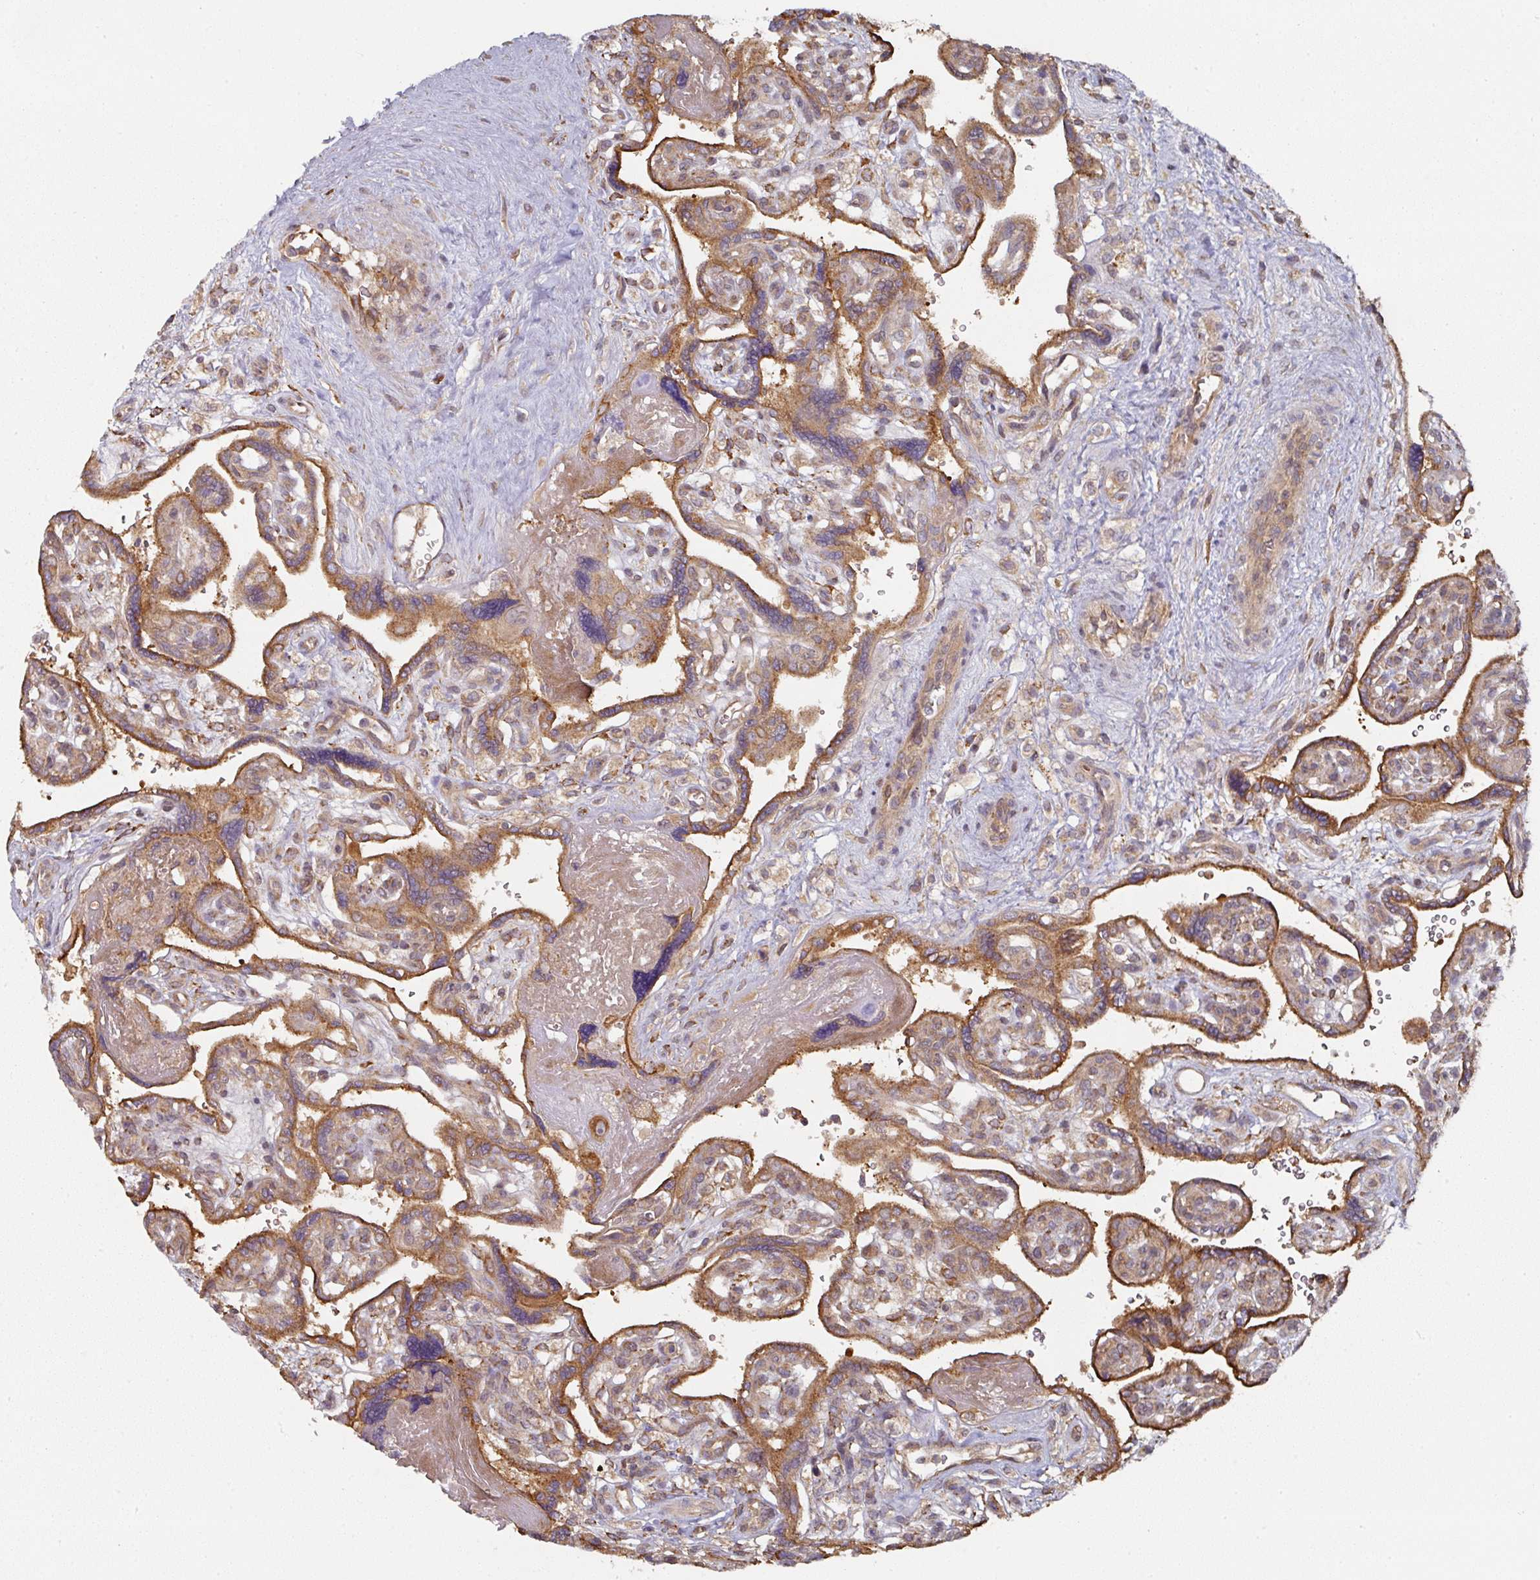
{"staining": {"intensity": "strong", "quantity": ">75%", "location": "cytoplasmic/membranous"}, "tissue": "placenta", "cell_type": "Decidual cells", "image_type": "normal", "snomed": [{"axis": "morphology", "description": "Normal tissue, NOS"}, {"axis": "topography", "description": "Placenta"}], "caption": "IHC photomicrograph of benign placenta: human placenta stained using immunohistochemistry shows high levels of strong protein expression localized specifically in the cytoplasmic/membranous of decidual cells, appearing as a cytoplasmic/membranous brown color.", "gene": "CEP95", "patient": {"sex": "female", "age": 39}}